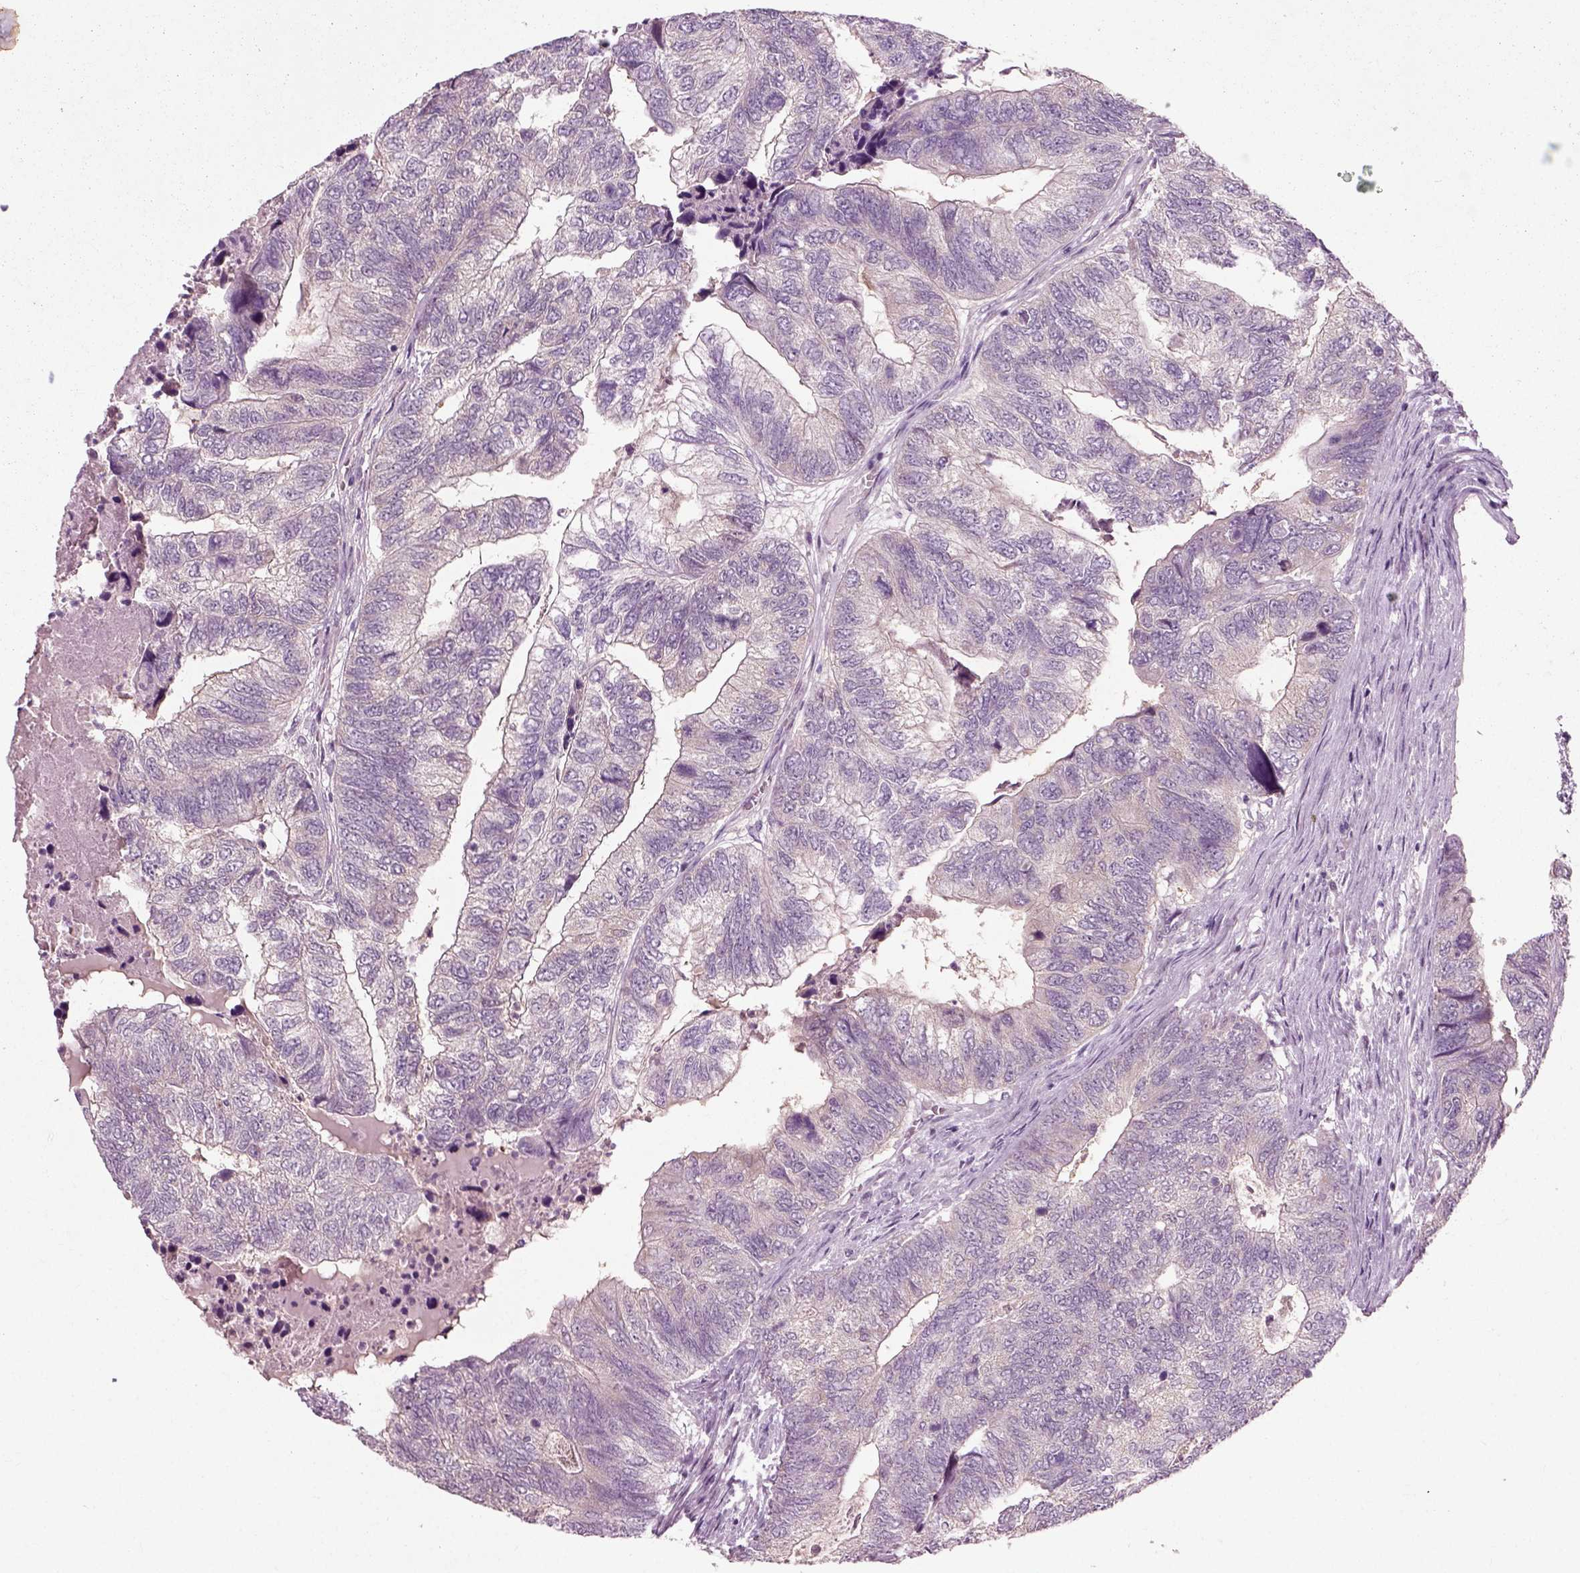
{"staining": {"intensity": "negative", "quantity": "none", "location": "none"}, "tissue": "colorectal cancer", "cell_type": "Tumor cells", "image_type": "cancer", "snomed": [{"axis": "morphology", "description": "Adenocarcinoma, NOS"}, {"axis": "topography", "description": "Colon"}], "caption": "DAB (3,3'-diaminobenzidine) immunohistochemical staining of human adenocarcinoma (colorectal) demonstrates no significant expression in tumor cells.", "gene": "RND2", "patient": {"sex": "female", "age": 67}}